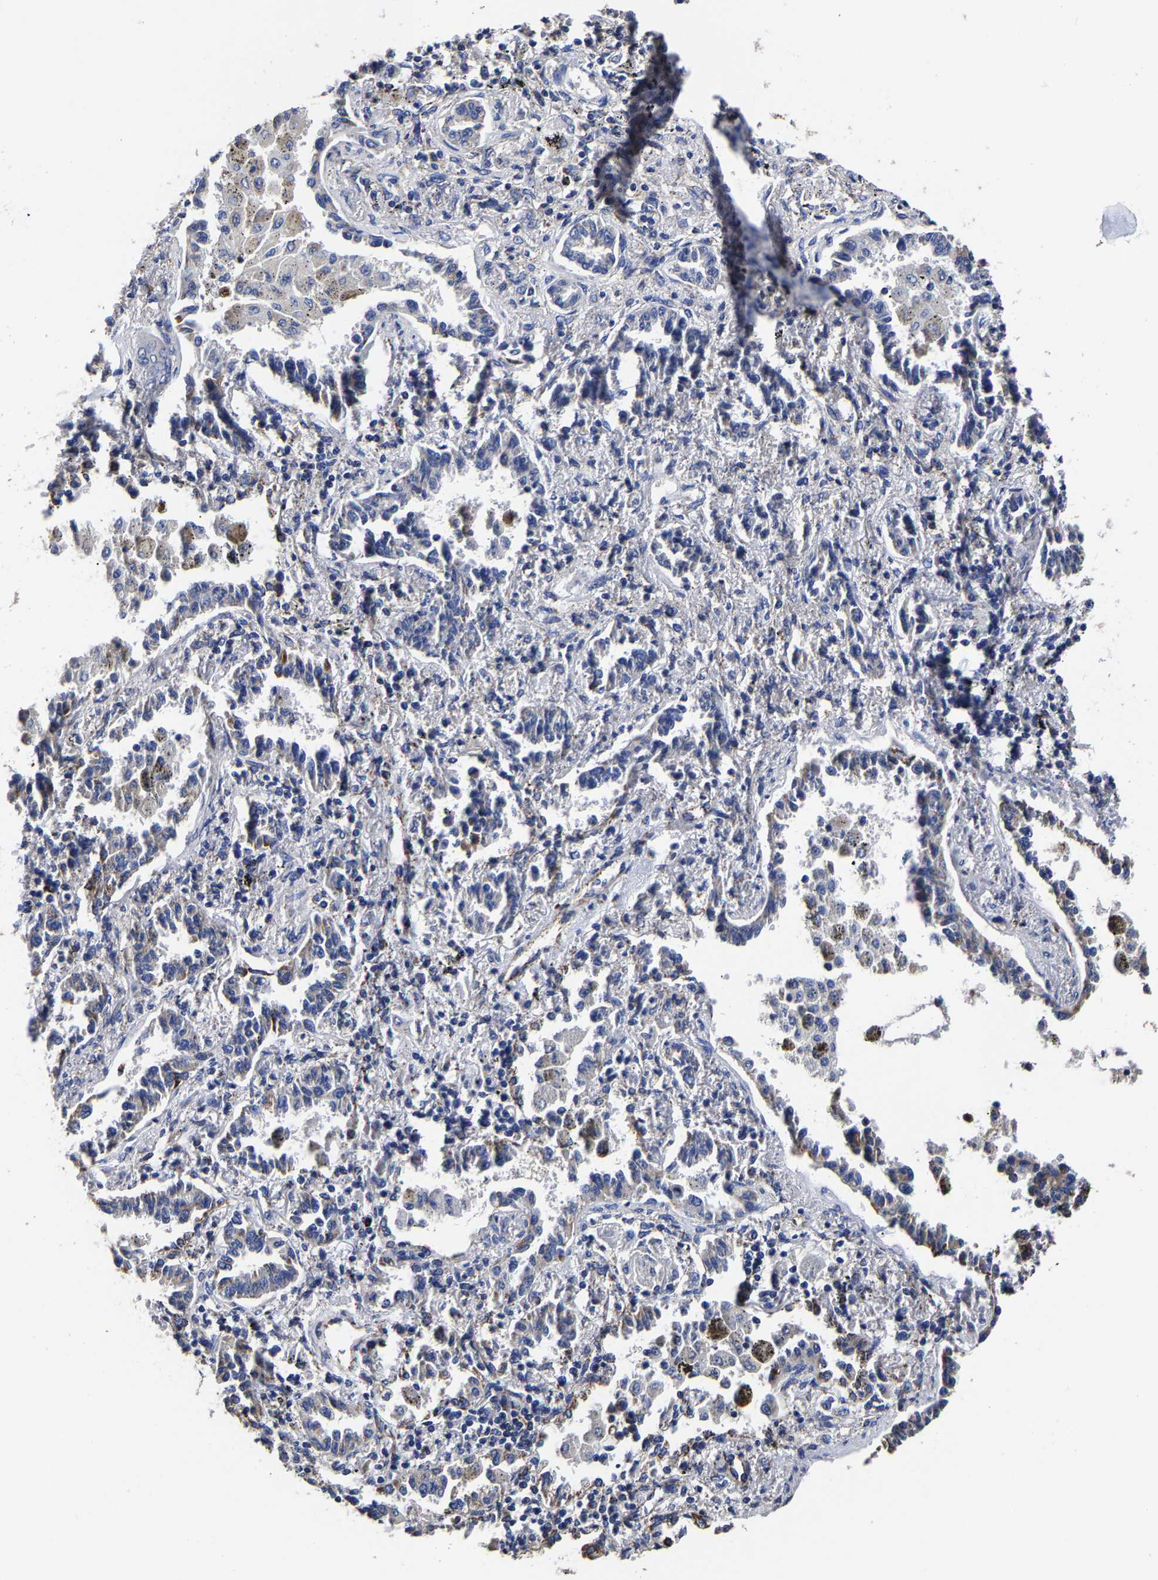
{"staining": {"intensity": "strong", "quantity": "25%-75%", "location": "cytoplasmic/membranous"}, "tissue": "lung cancer", "cell_type": "Tumor cells", "image_type": "cancer", "snomed": [{"axis": "morphology", "description": "Normal tissue, NOS"}, {"axis": "morphology", "description": "Adenocarcinoma, NOS"}, {"axis": "topography", "description": "Lung"}], "caption": "High-magnification brightfield microscopy of lung cancer (adenocarcinoma) stained with DAB (brown) and counterstained with hematoxylin (blue). tumor cells exhibit strong cytoplasmic/membranous positivity is identified in about25%-75% of cells.", "gene": "AASS", "patient": {"sex": "male", "age": 59}}